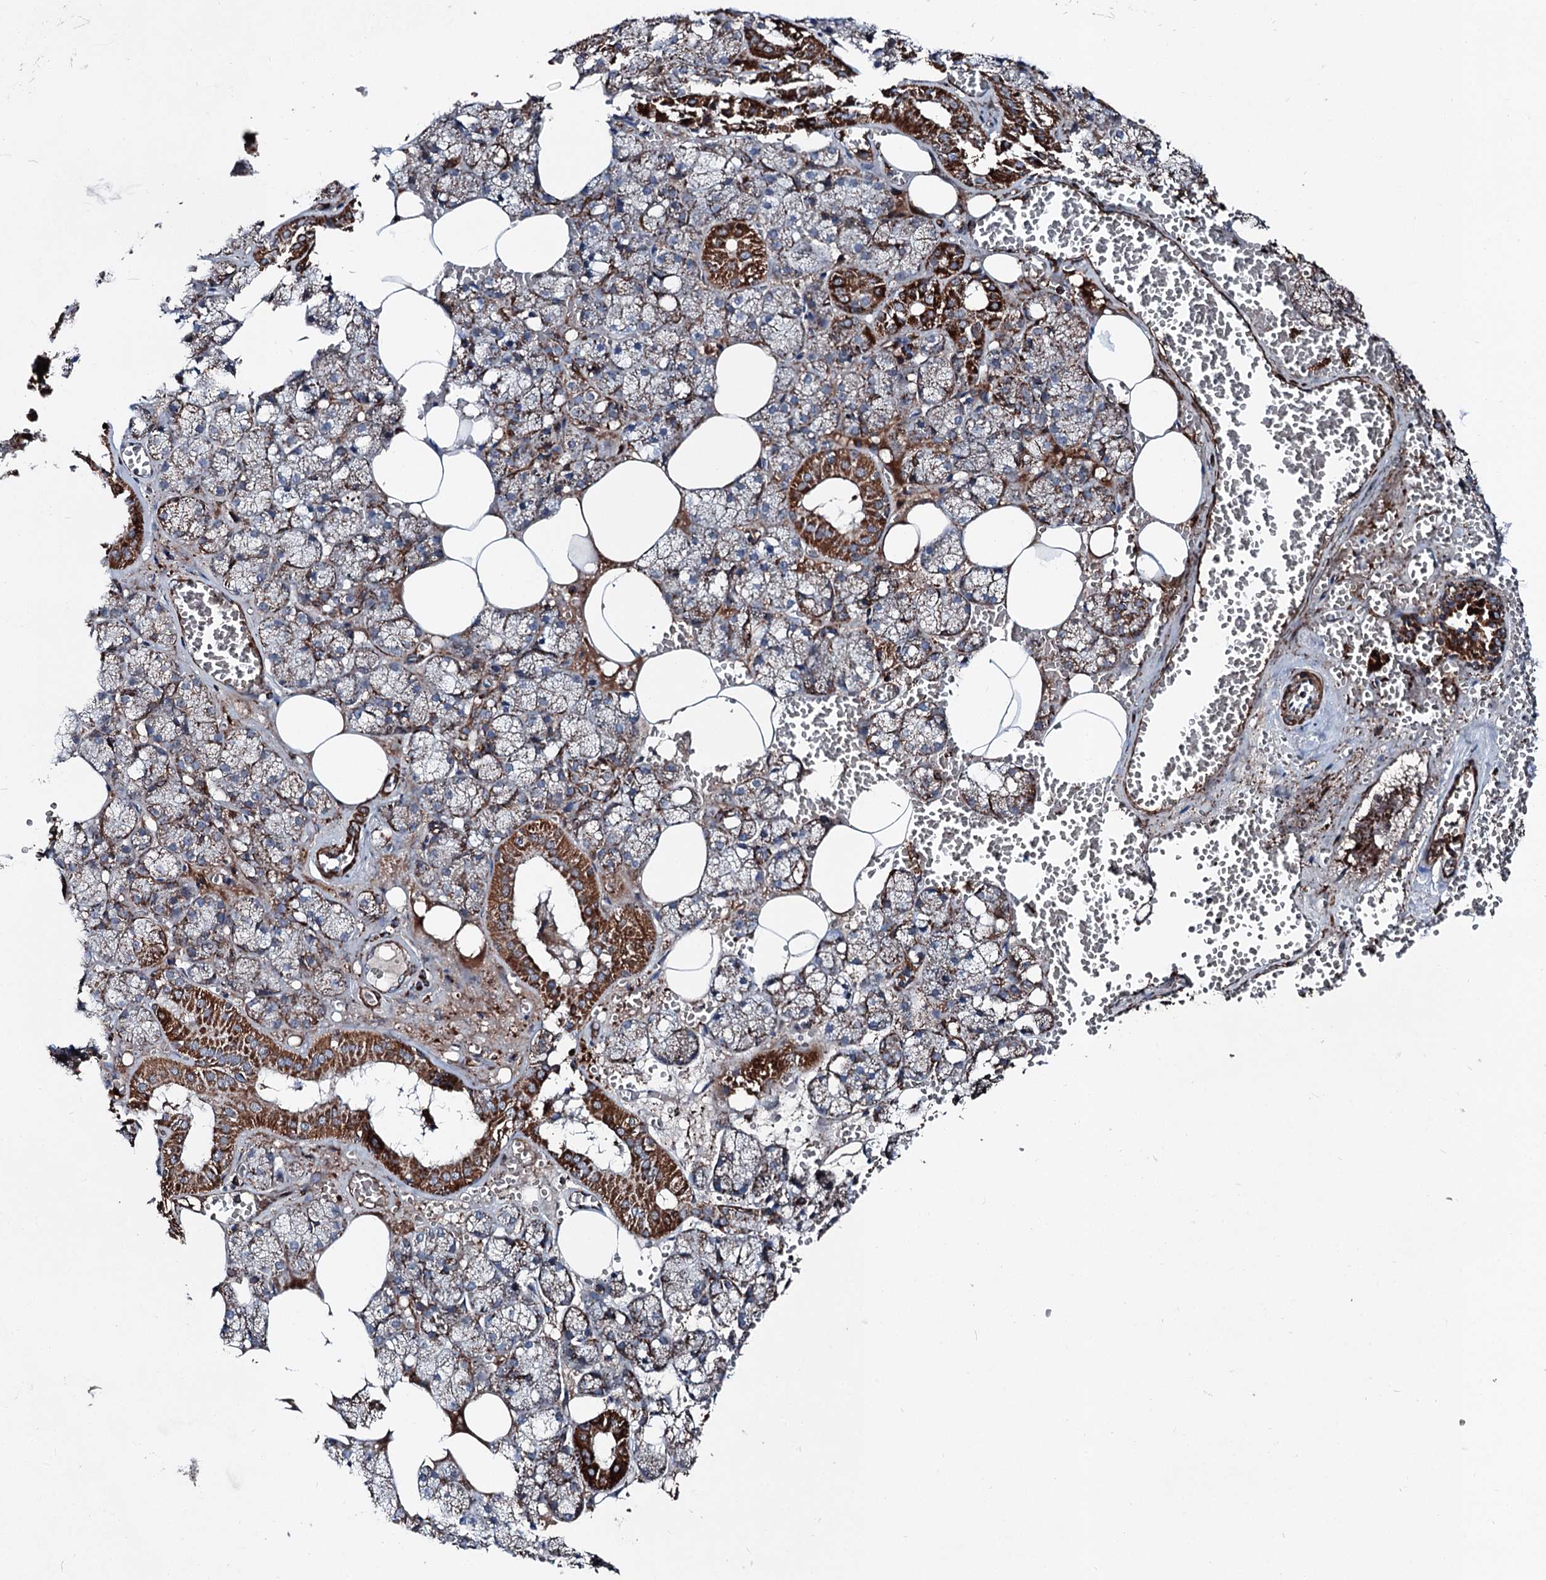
{"staining": {"intensity": "strong", "quantity": "<25%", "location": "cytoplasmic/membranous"}, "tissue": "salivary gland", "cell_type": "Glandular cells", "image_type": "normal", "snomed": [{"axis": "morphology", "description": "Normal tissue, NOS"}, {"axis": "topography", "description": "Salivary gland"}], "caption": "Brown immunohistochemical staining in normal salivary gland shows strong cytoplasmic/membranous expression in about <25% of glandular cells. (Stains: DAB (3,3'-diaminobenzidine) in brown, nuclei in blue, Microscopy: brightfield microscopy at high magnification).", "gene": "DDIAS", "patient": {"sex": "male", "age": 62}}